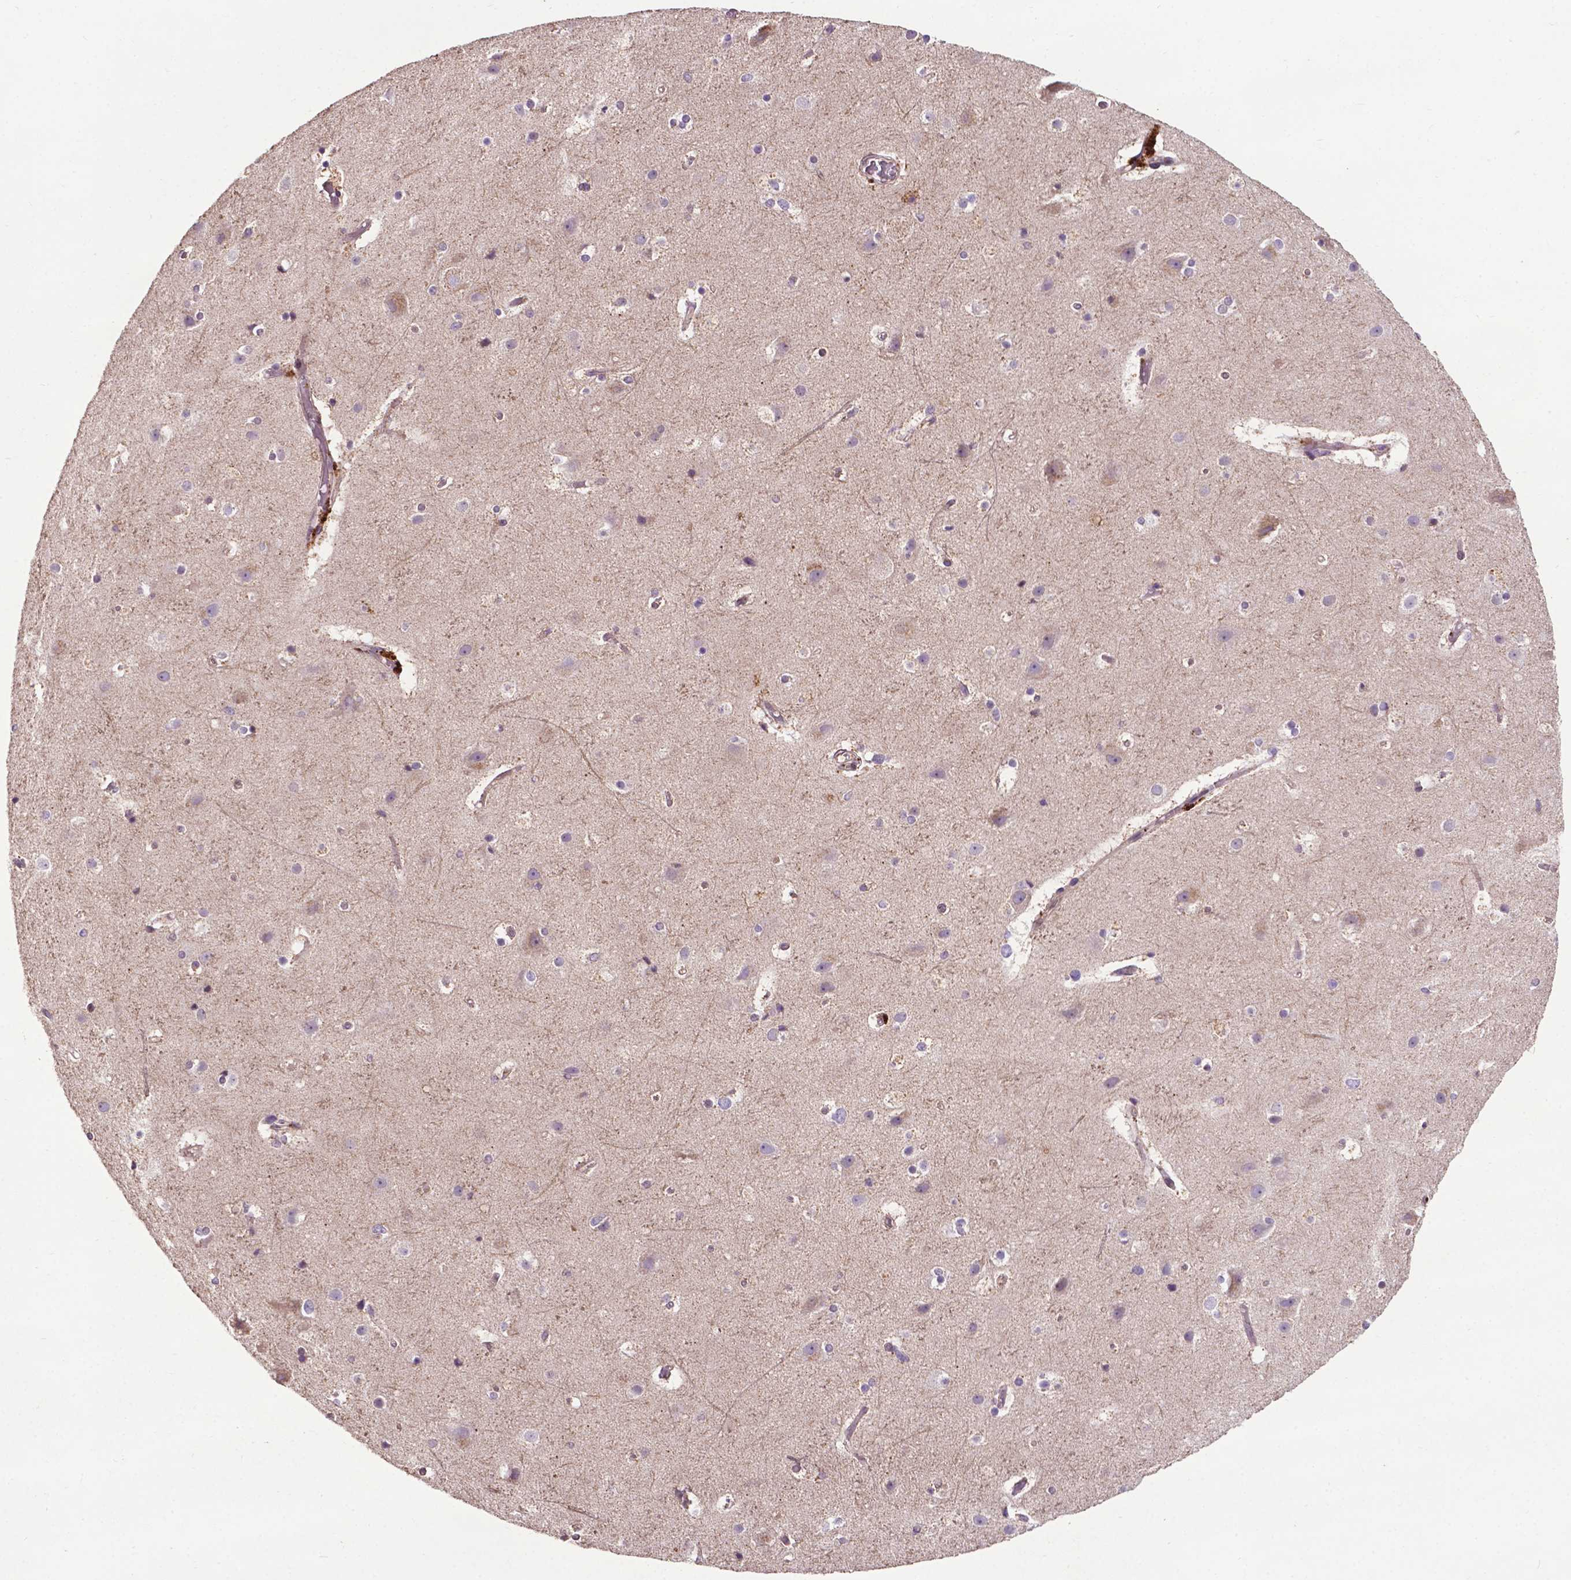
{"staining": {"intensity": "moderate", "quantity": "<25%", "location": "cytoplasmic/membranous"}, "tissue": "cerebral cortex", "cell_type": "Endothelial cells", "image_type": "normal", "snomed": [{"axis": "morphology", "description": "Normal tissue, NOS"}, {"axis": "topography", "description": "Cerebral cortex"}], "caption": "IHC image of unremarkable human cerebral cortex stained for a protein (brown), which shows low levels of moderate cytoplasmic/membranous staining in approximately <25% of endothelial cells.", "gene": "SPNS2", "patient": {"sex": "female", "age": 52}}